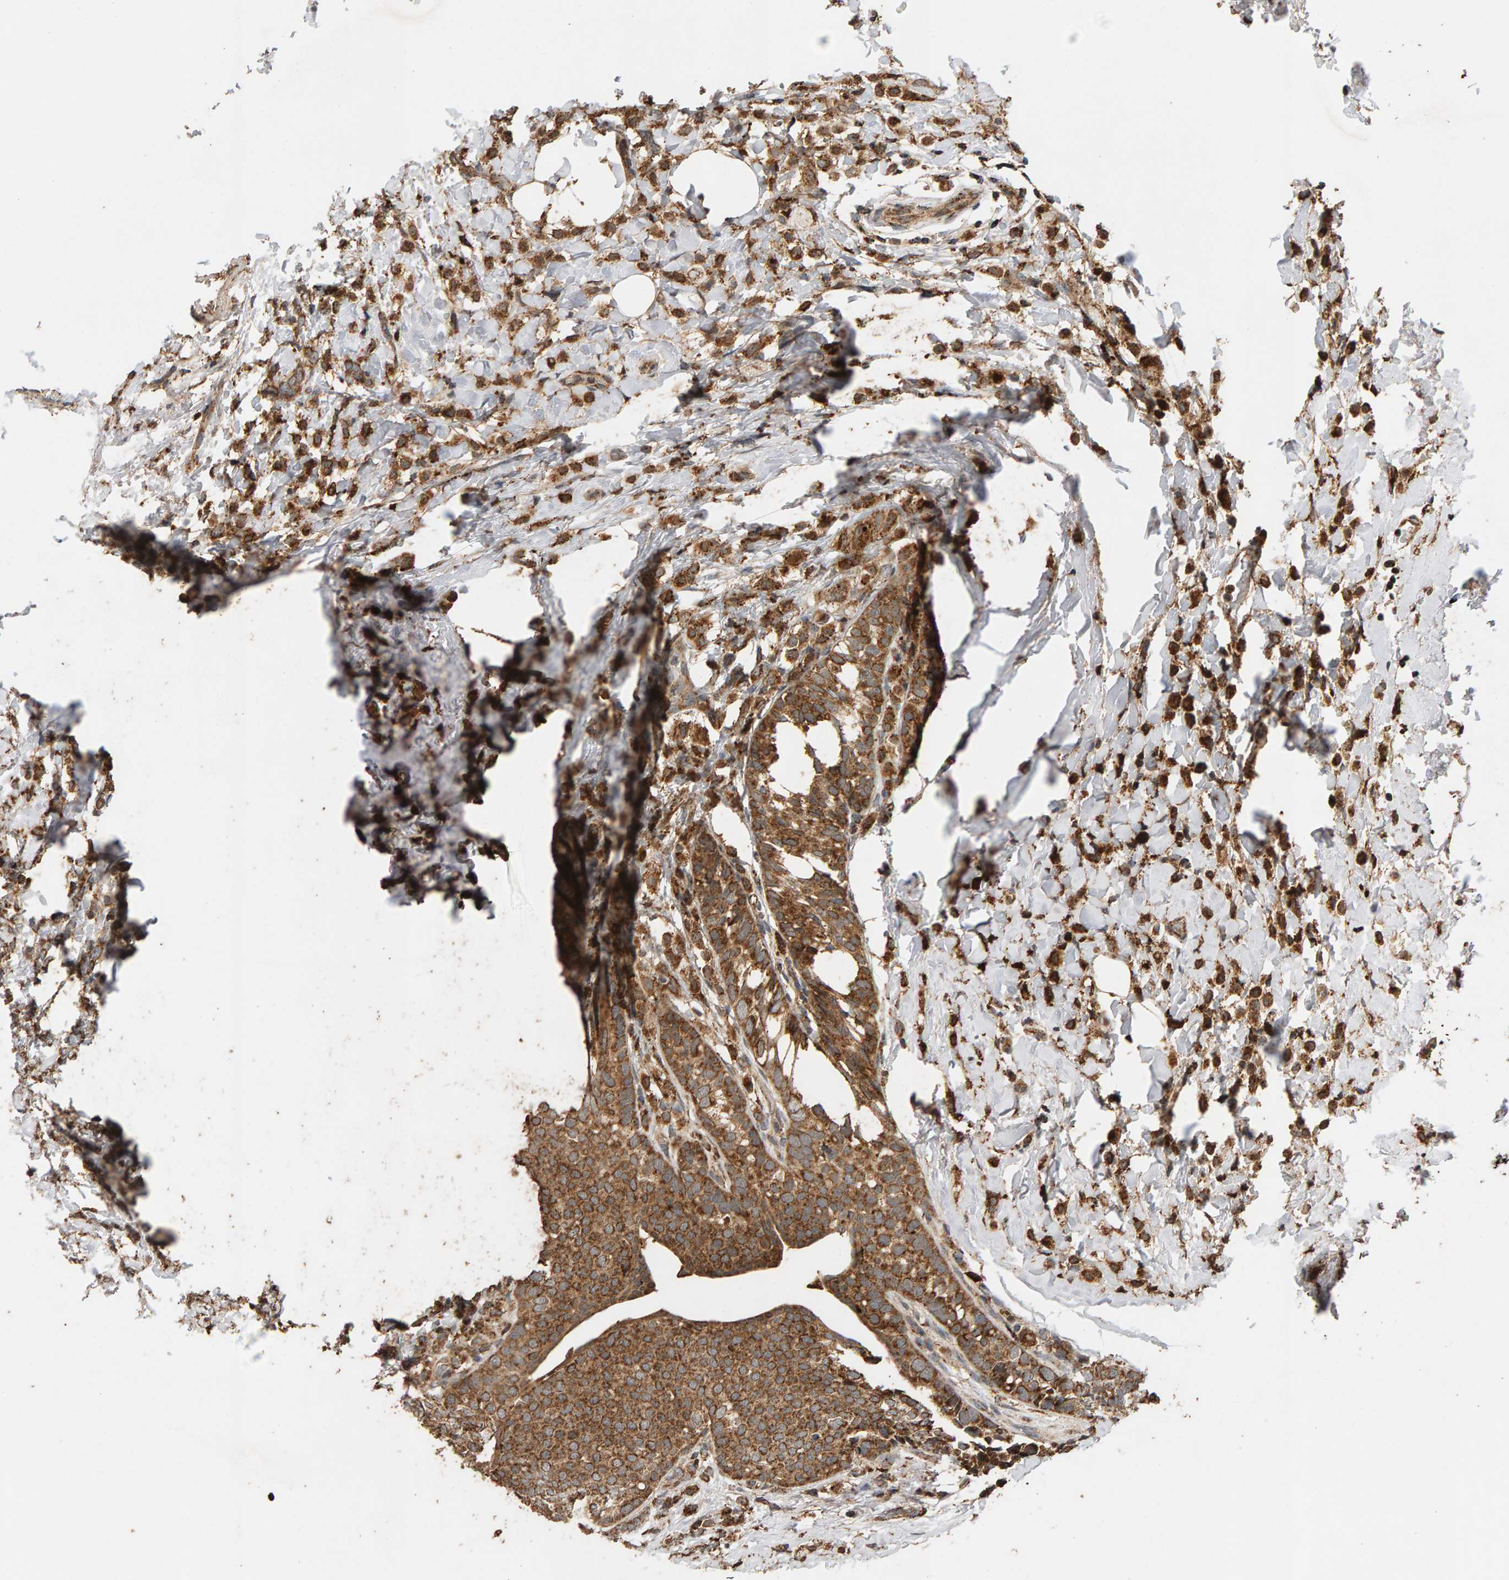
{"staining": {"intensity": "strong", "quantity": ">75%", "location": "cytoplasmic/membranous"}, "tissue": "breast cancer", "cell_type": "Tumor cells", "image_type": "cancer", "snomed": [{"axis": "morphology", "description": "Lobular carcinoma"}, {"axis": "topography", "description": "Breast"}], "caption": "Breast cancer (lobular carcinoma) stained with immunohistochemistry exhibits strong cytoplasmic/membranous positivity in approximately >75% of tumor cells.", "gene": "GSTK1", "patient": {"sex": "female", "age": 50}}